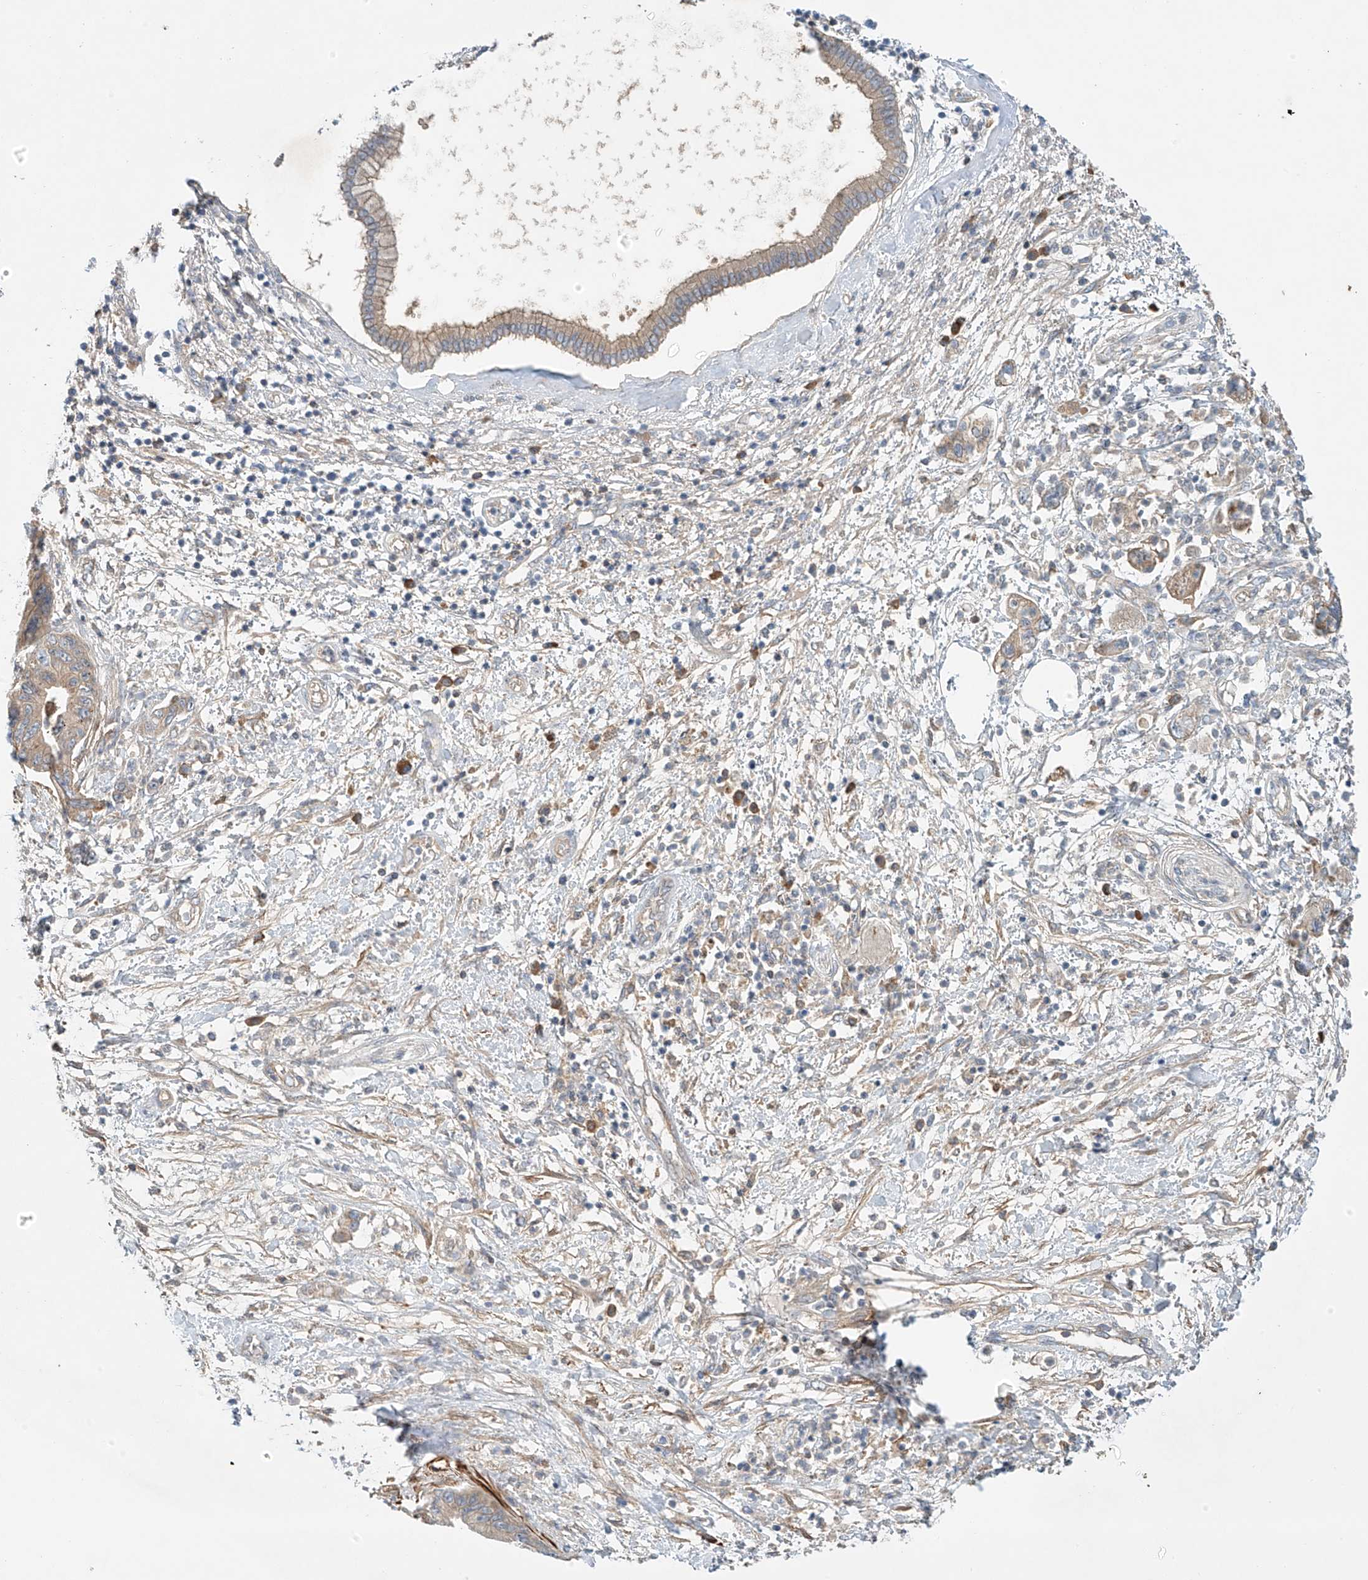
{"staining": {"intensity": "weak", "quantity": "<25%", "location": "cytoplasmic/membranous"}, "tissue": "pancreatic cancer", "cell_type": "Tumor cells", "image_type": "cancer", "snomed": [{"axis": "morphology", "description": "Adenocarcinoma, NOS"}, {"axis": "topography", "description": "Pancreas"}], "caption": "Tumor cells show no significant staining in pancreatic cancer.", "gene": "LYRM9", "patient": {"sex": "female", "age": 73}}